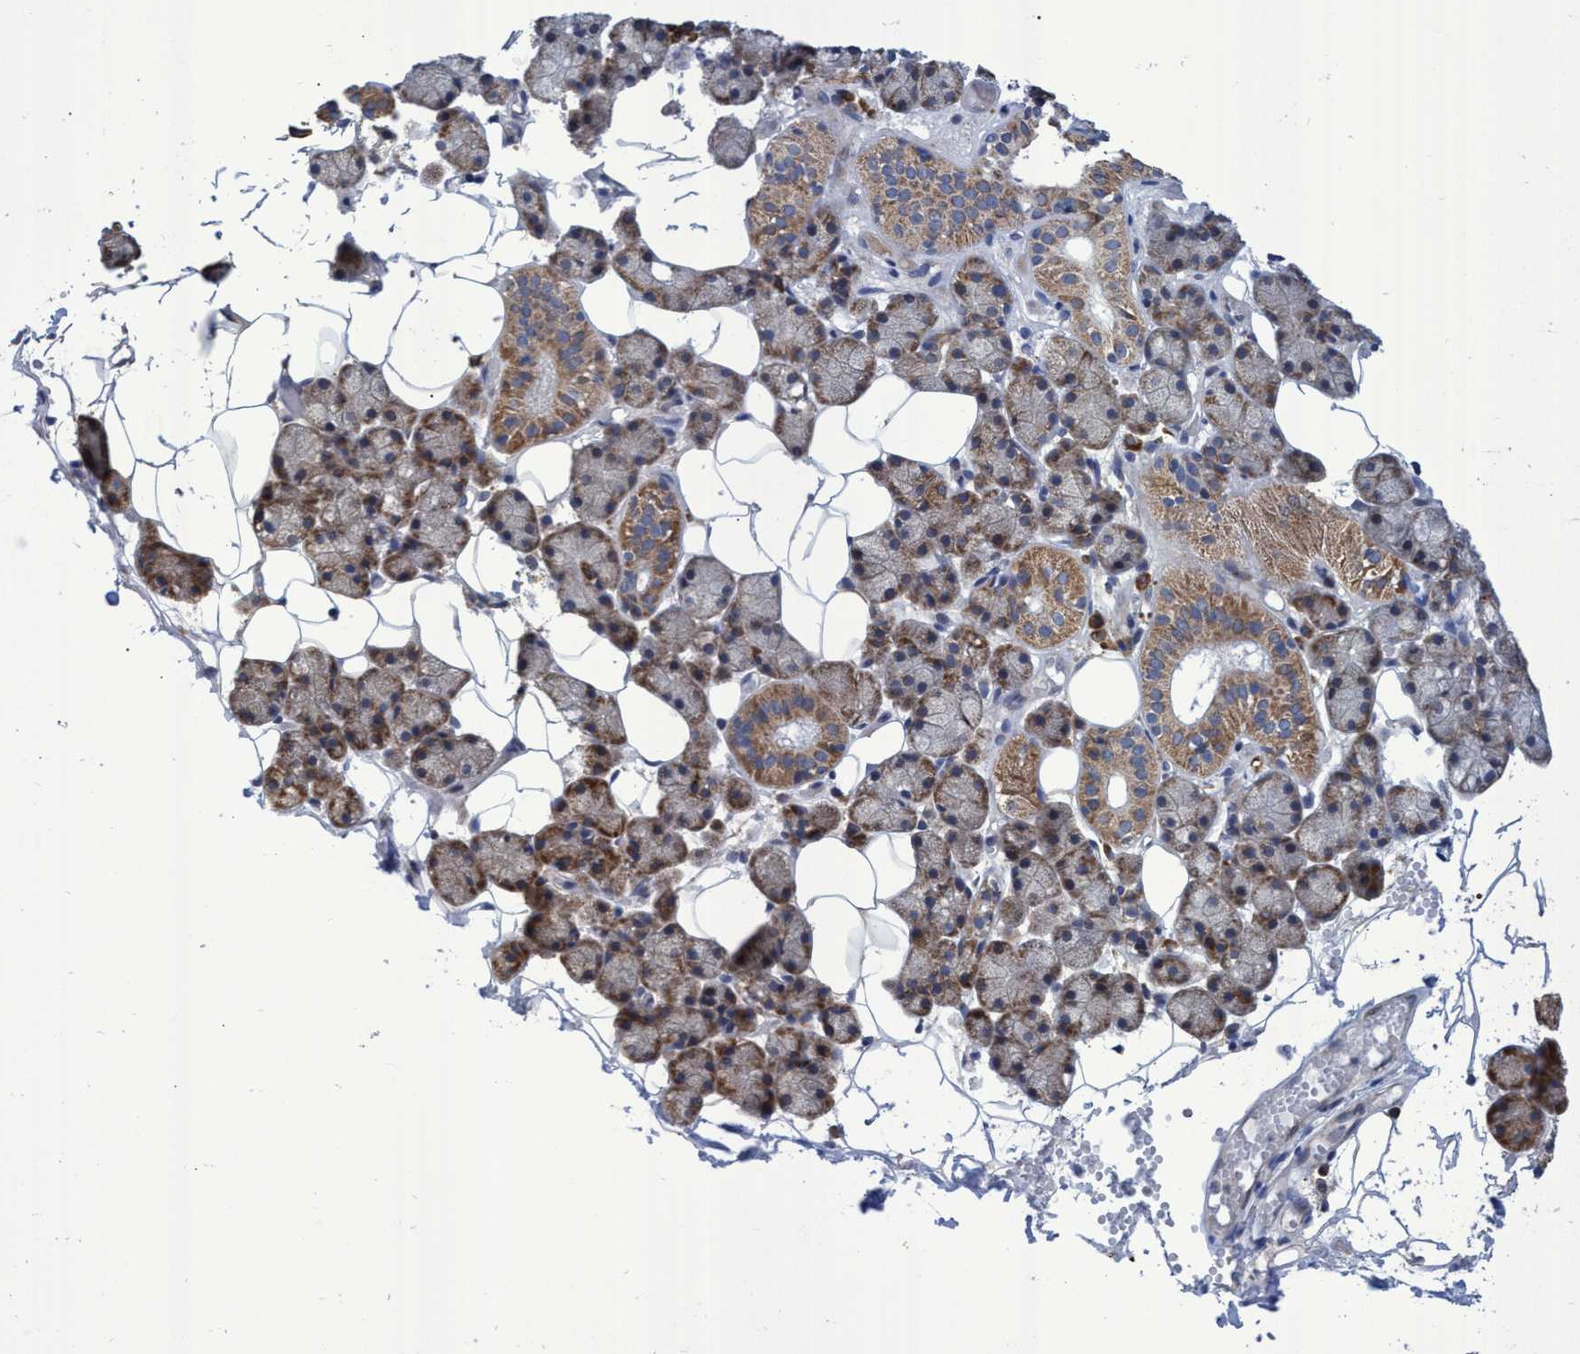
{"staining": {"intensity": "strong", "quantity": ">75%", "location": "cytoplasmic/membranous"}, "tissue": "salivary gland", "cell_type": "Glandular cells", "image_type": "normal", "snomed": [{"axis": "morphology", "description": "Normal tissue, NOS"}, {"axis": "topography", "description": "Salivary gland"}], "caption": "Salivary gland stained with immunohistochemistry exhibits strong cytoplasmic/membranous staining in about >75% of glandular cells.", "gene": "NAT16", "patient": {"sex": "female", "age": 33}}